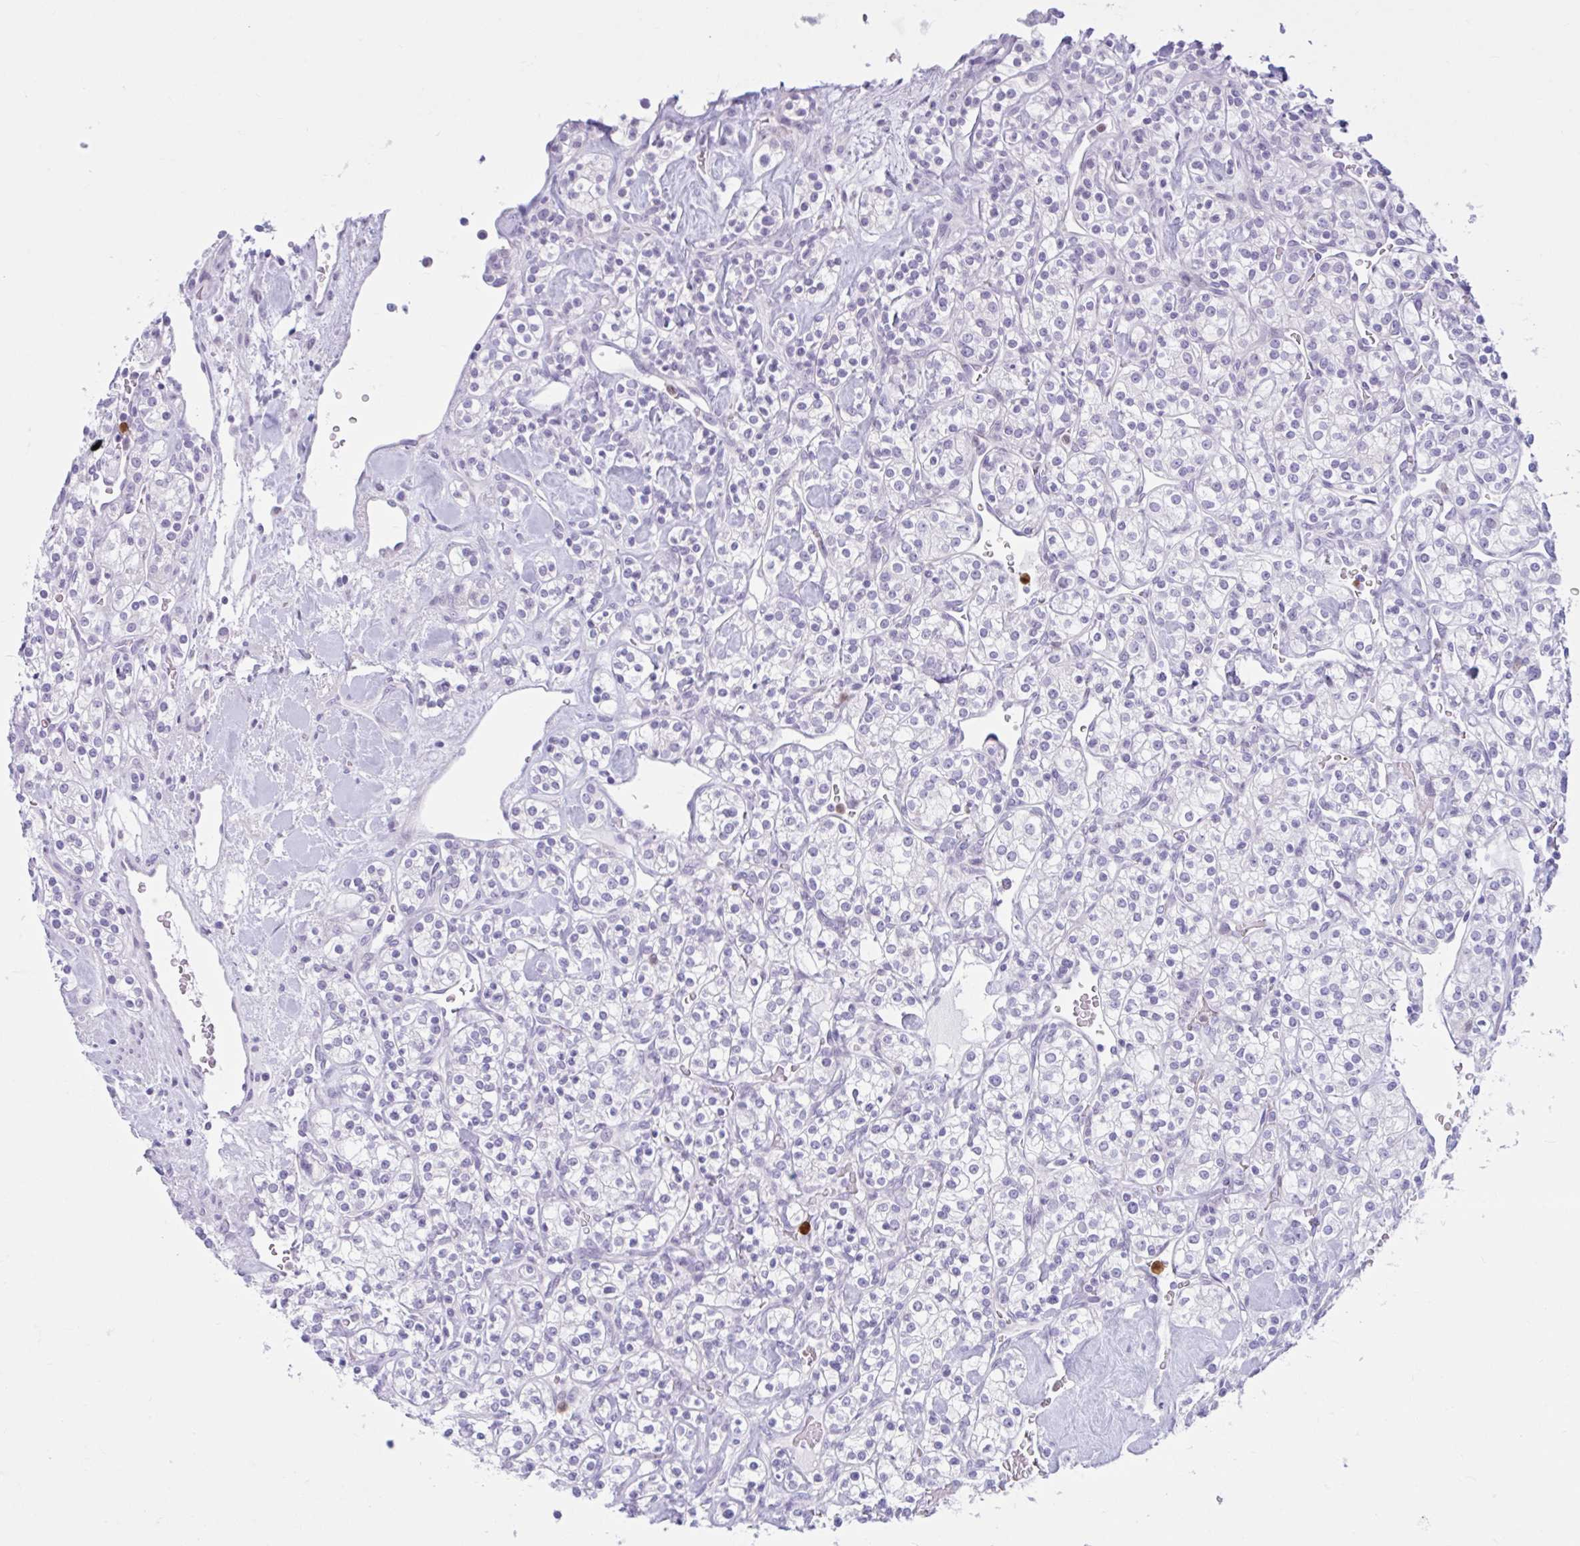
{"staining": {"intensity": "negative", "quantity": "none", "location": "none"}, "tissue": "renal cancer", "cell_type": "Tumor cells", "image_type": "cancer", "snomed": [{"axis": "morphology", "description": "Adenocarcinoma, NOS"}, {"axis": "topography", "description": "Kidney"}], "caption": "DAB immunohistochemical staining of human renal cancer (adenocarcinoma) demonstrates no significant positivity in tumor cells.", "gene": "CEP120", "patient": {"sex": "male", "age": 77}}